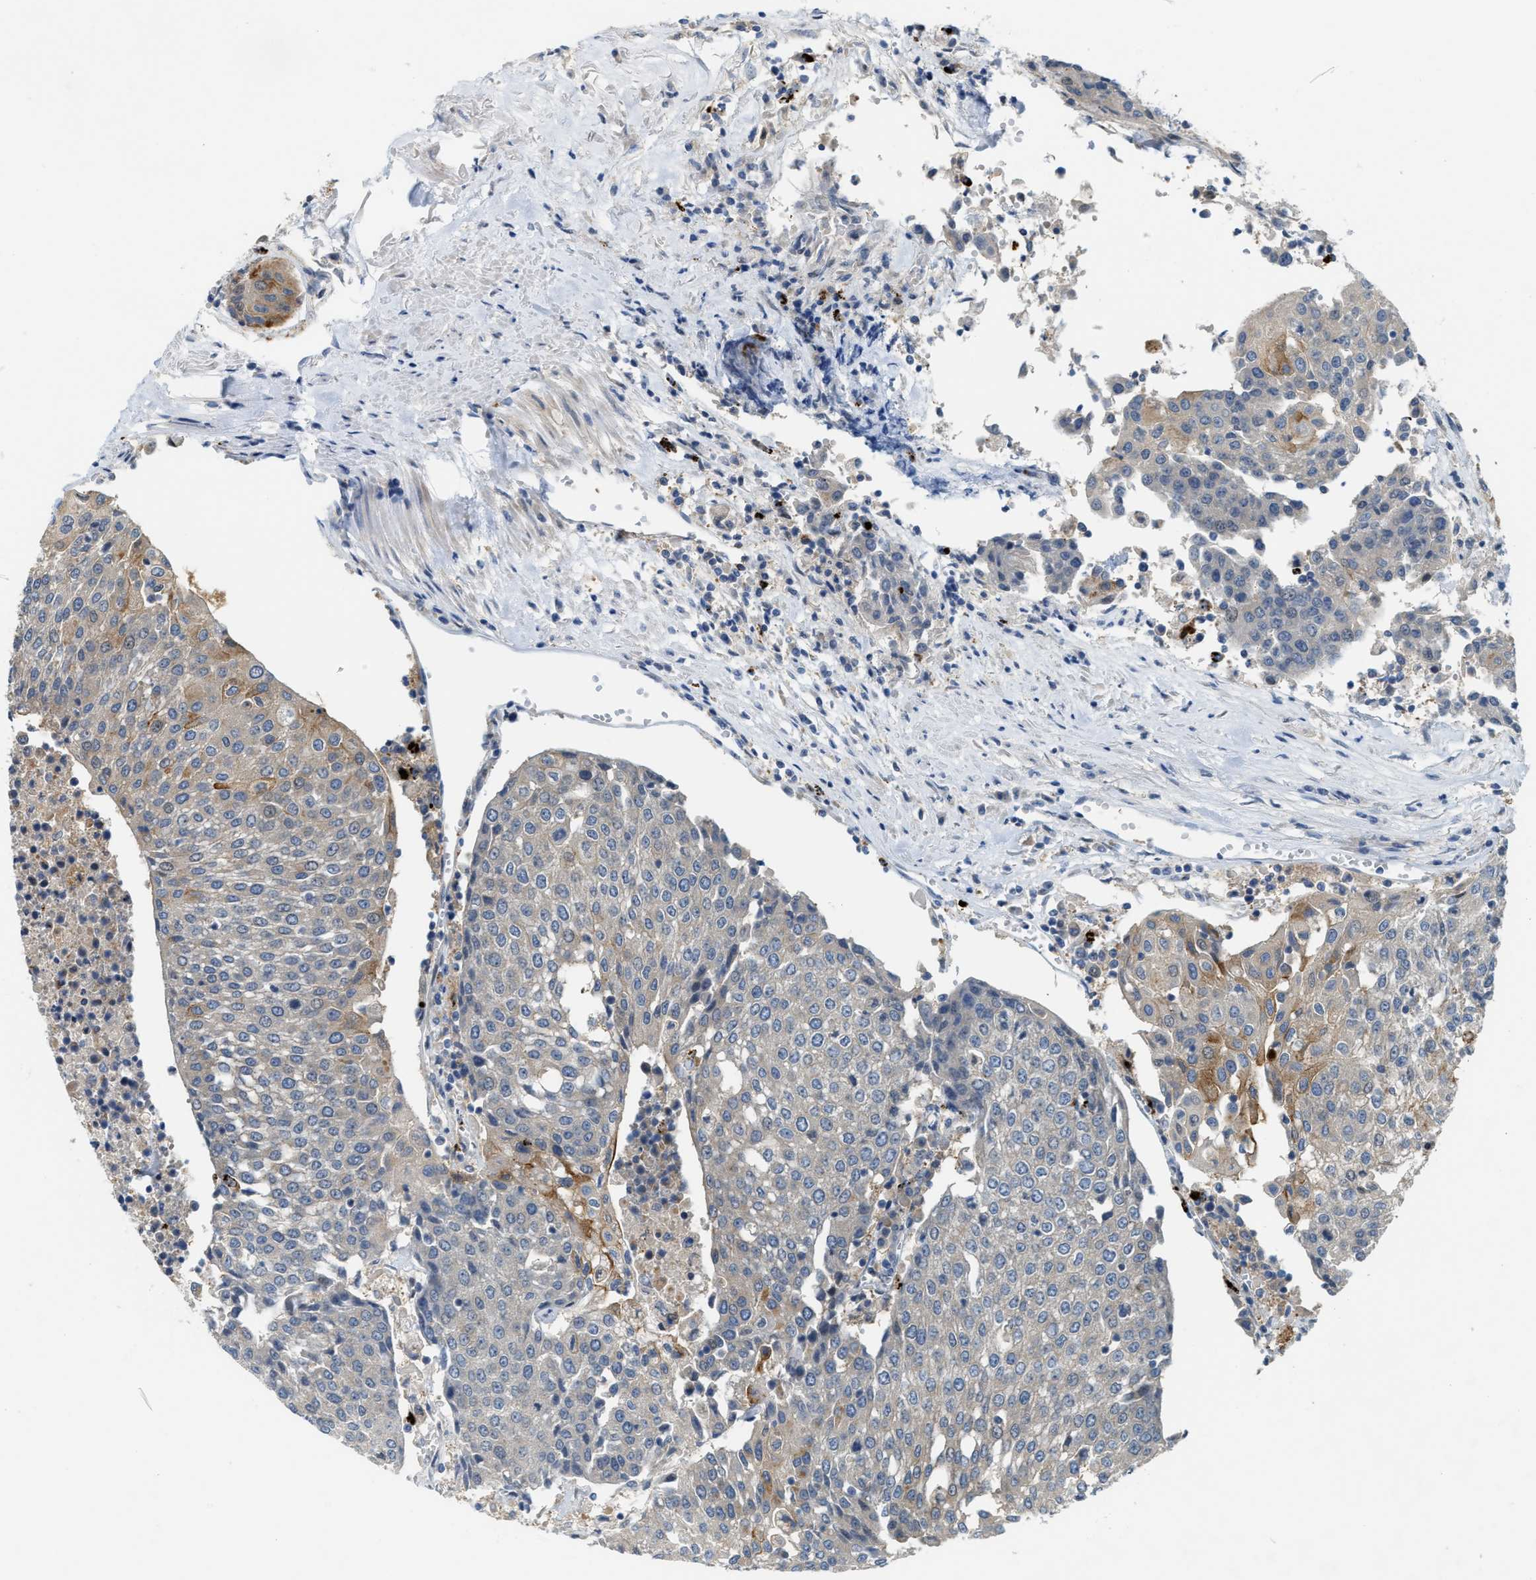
{"staining": {"intensity": "moderate", "quantity": "<25%", "location": "cytoplasmic/membranous"}, "tissue": "urothelial cancer", "cell_type": "Tumor cells", "image_type": "cancer", "snomed": [{"axis": "morphology", "description": "Urothelial carcinoma, High grade"}, {"axis": "topography", "description": "Urinary bladder"}], "caption": "A photomicrograph of urothelial carcinoma (high-grade) stained for a protein demonstrates moderate cytoplasmic/membranous brown staining in tumor cells.", "gene": "KLHDC10", "patient": {"sex": "female", "age": 85}}